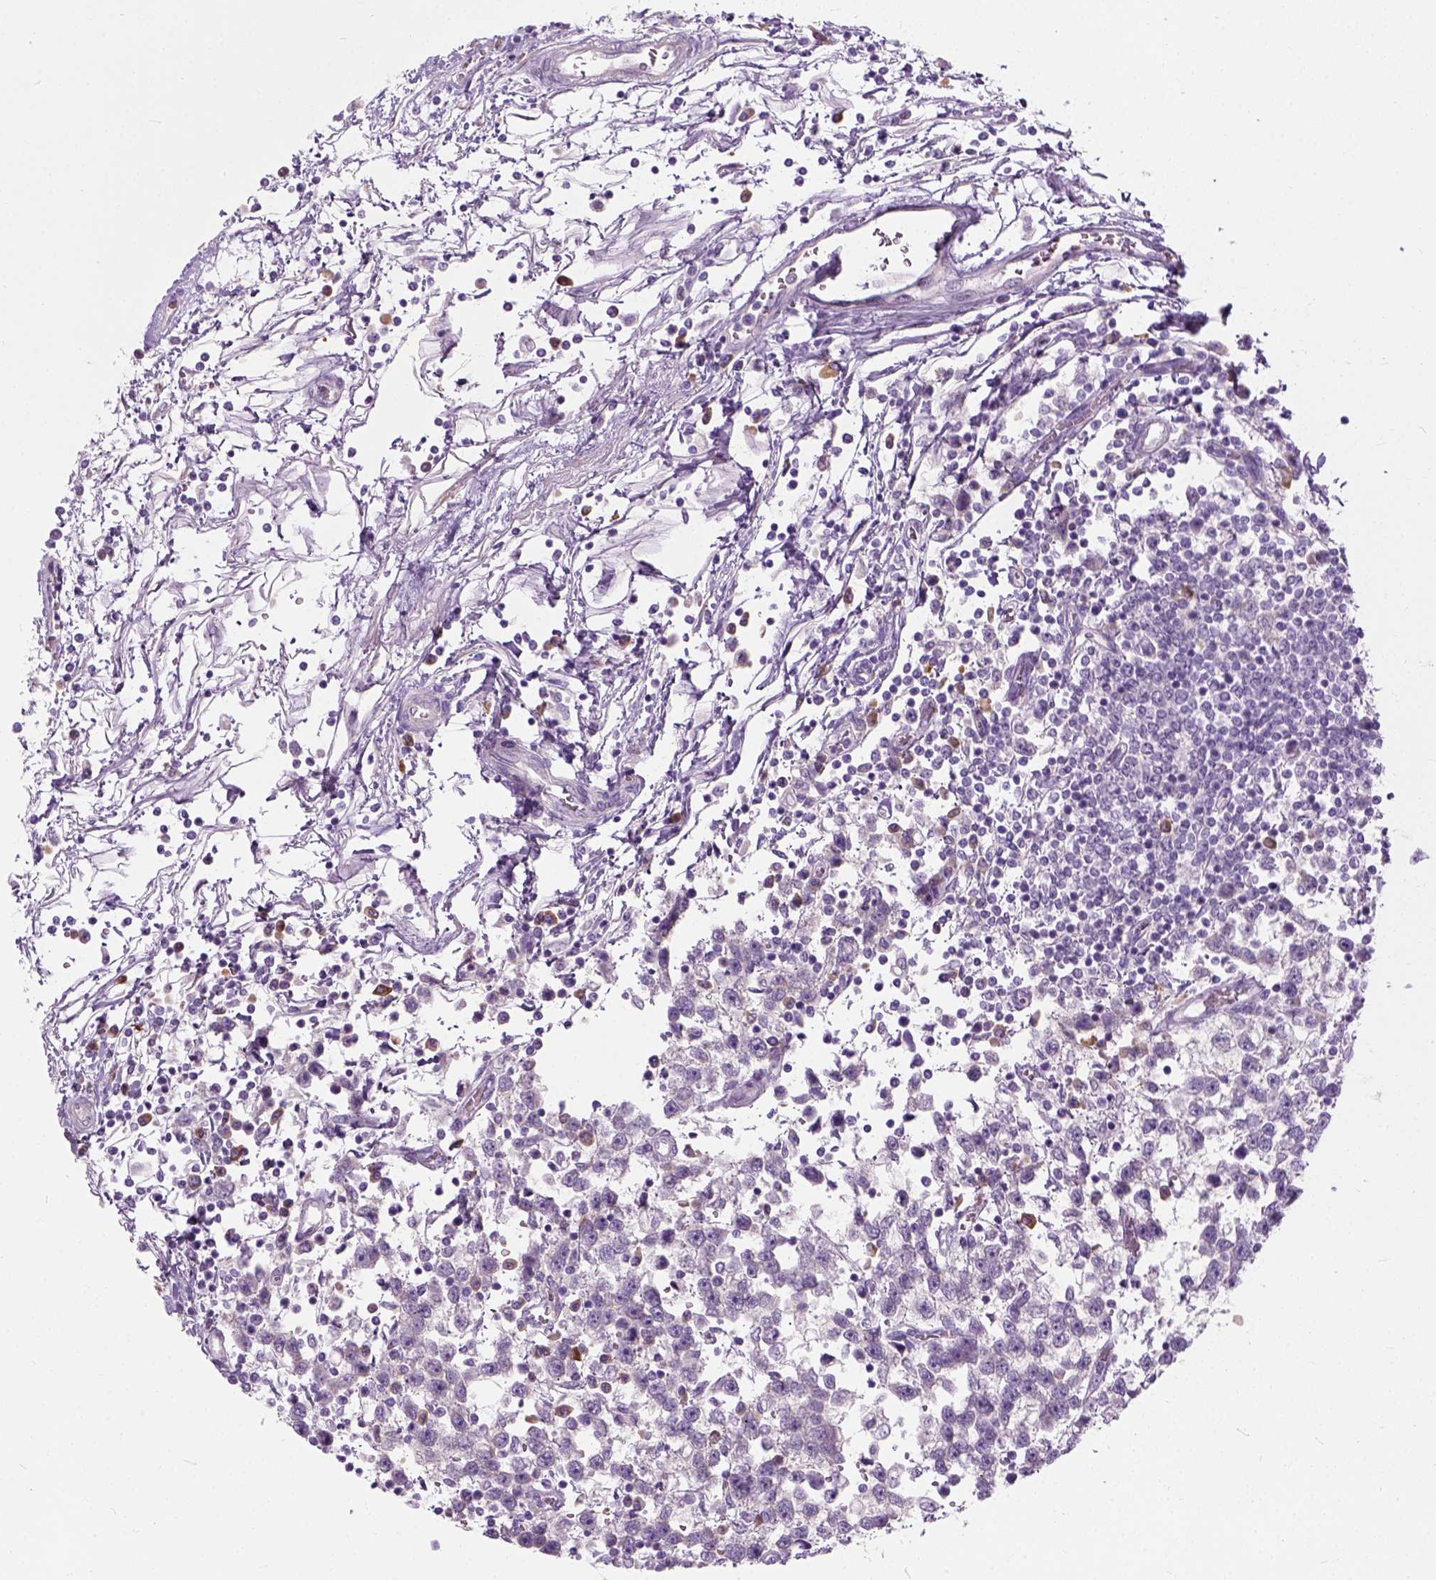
{"staining": {"intensity": "negative", "quantity": "none", "location": "none"}, "tissue": "testis cancer", "cell_type": "Tumor cells", "image_type": "cancer", "snomed": [{"axis": "morphology", "description": "Seminoma, NOS"}, {"axis": "topography", "description": "Testis"}], "caption": "Protein analysis of testis seminoma displays no significant expression in tumor cells.", "gene": "TRIM72", "patient": {"sex": "male", "age": 34}}